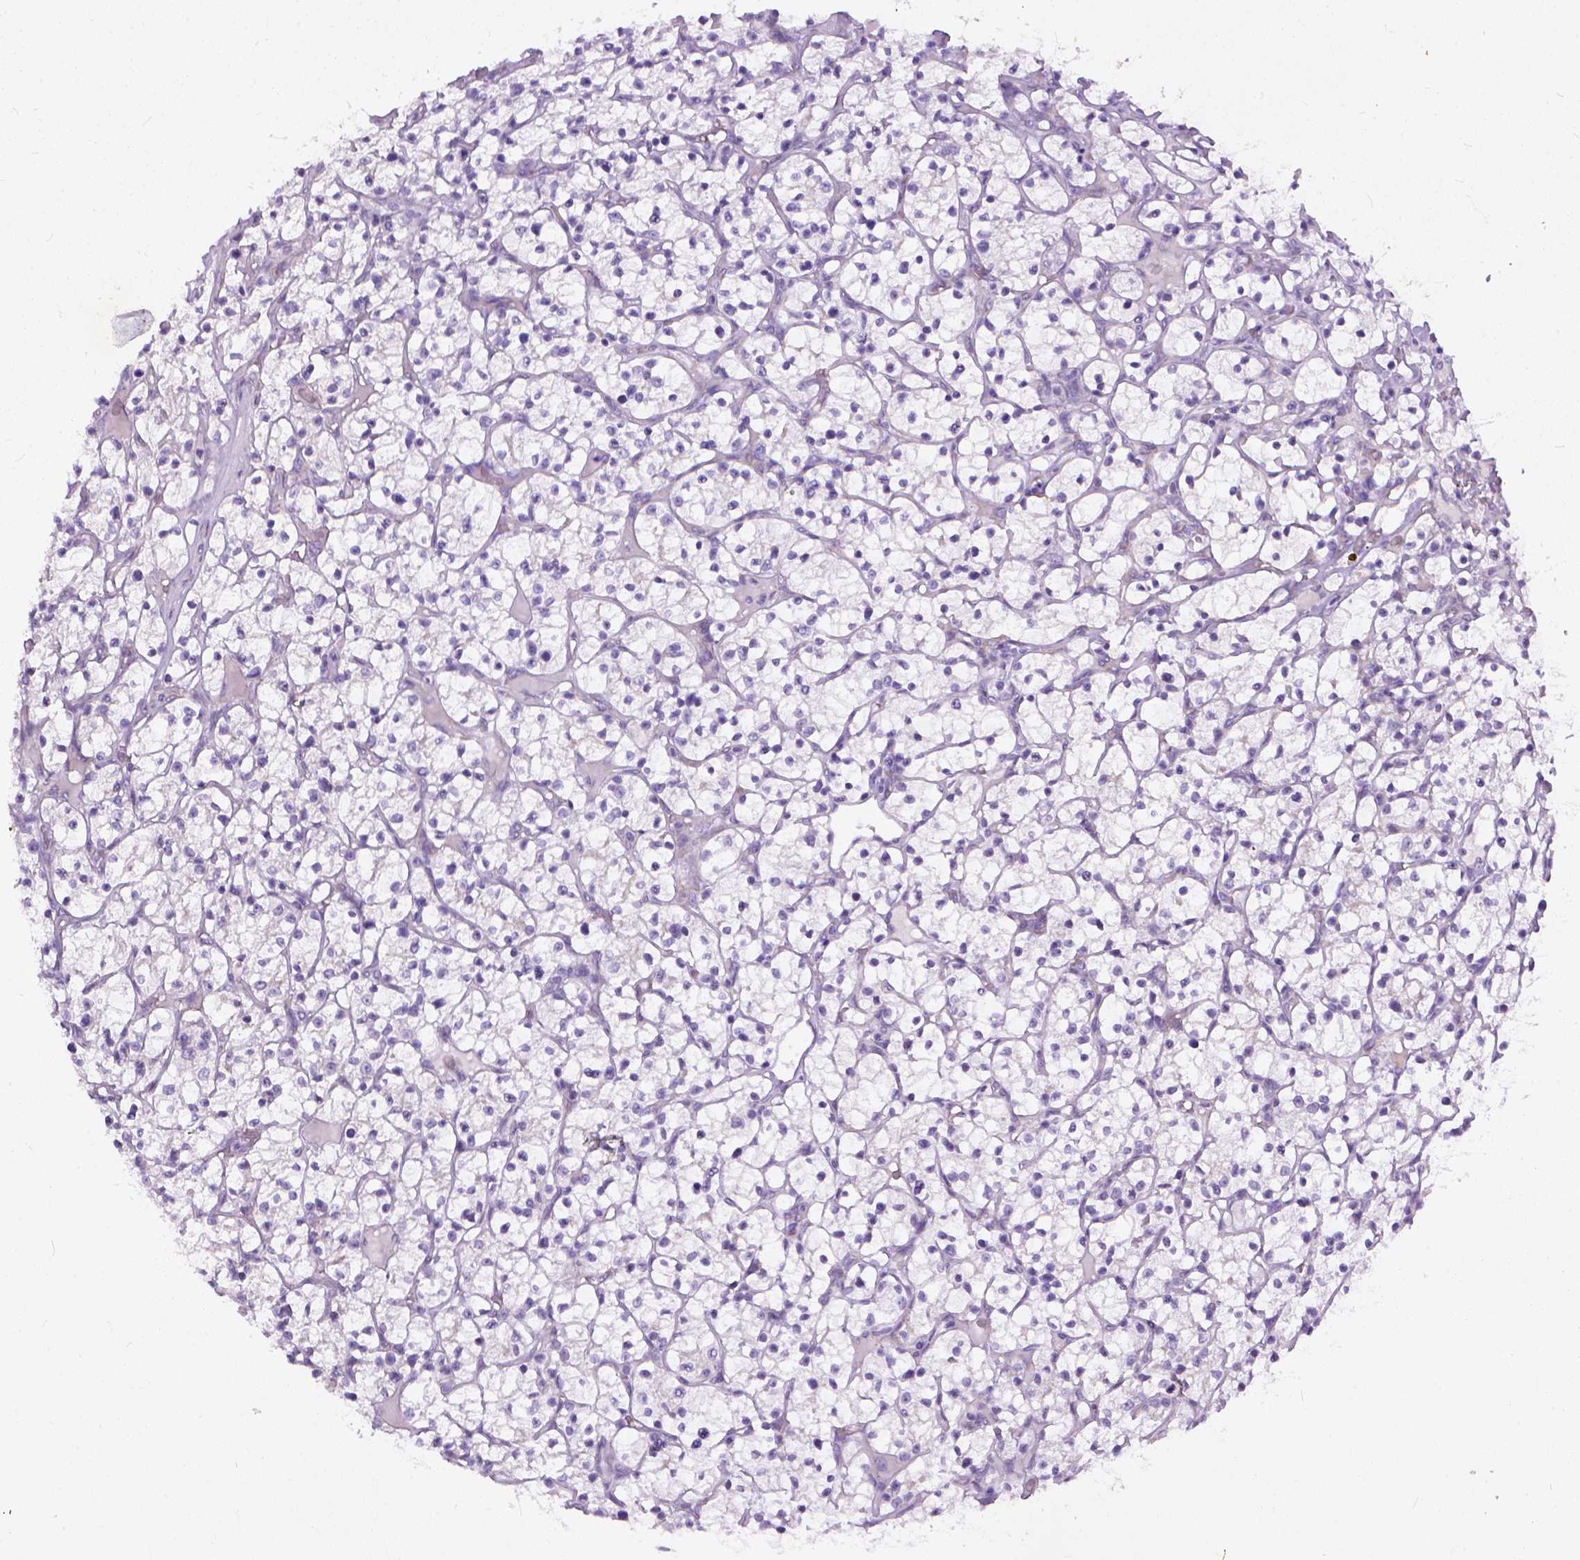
{"staining": {"intensity": "negative", "quantity": "none", "location": "none"}, "tissue": "renal cancer", "cell_type": "Tumor cells", "image_type": "cancer", "snomed": [{"axis": "morphology", "description": "Adenocarcinoma, NOS"}, {"axis": "topography", "description": "Kidney"}], "caption": "Histopathology image shows no protein expression in tumor cells of renal cancer (adenocarcinoma) tissue.", "gene": "ADGRF1", "patient": {"sex": "female", "age": 64}}